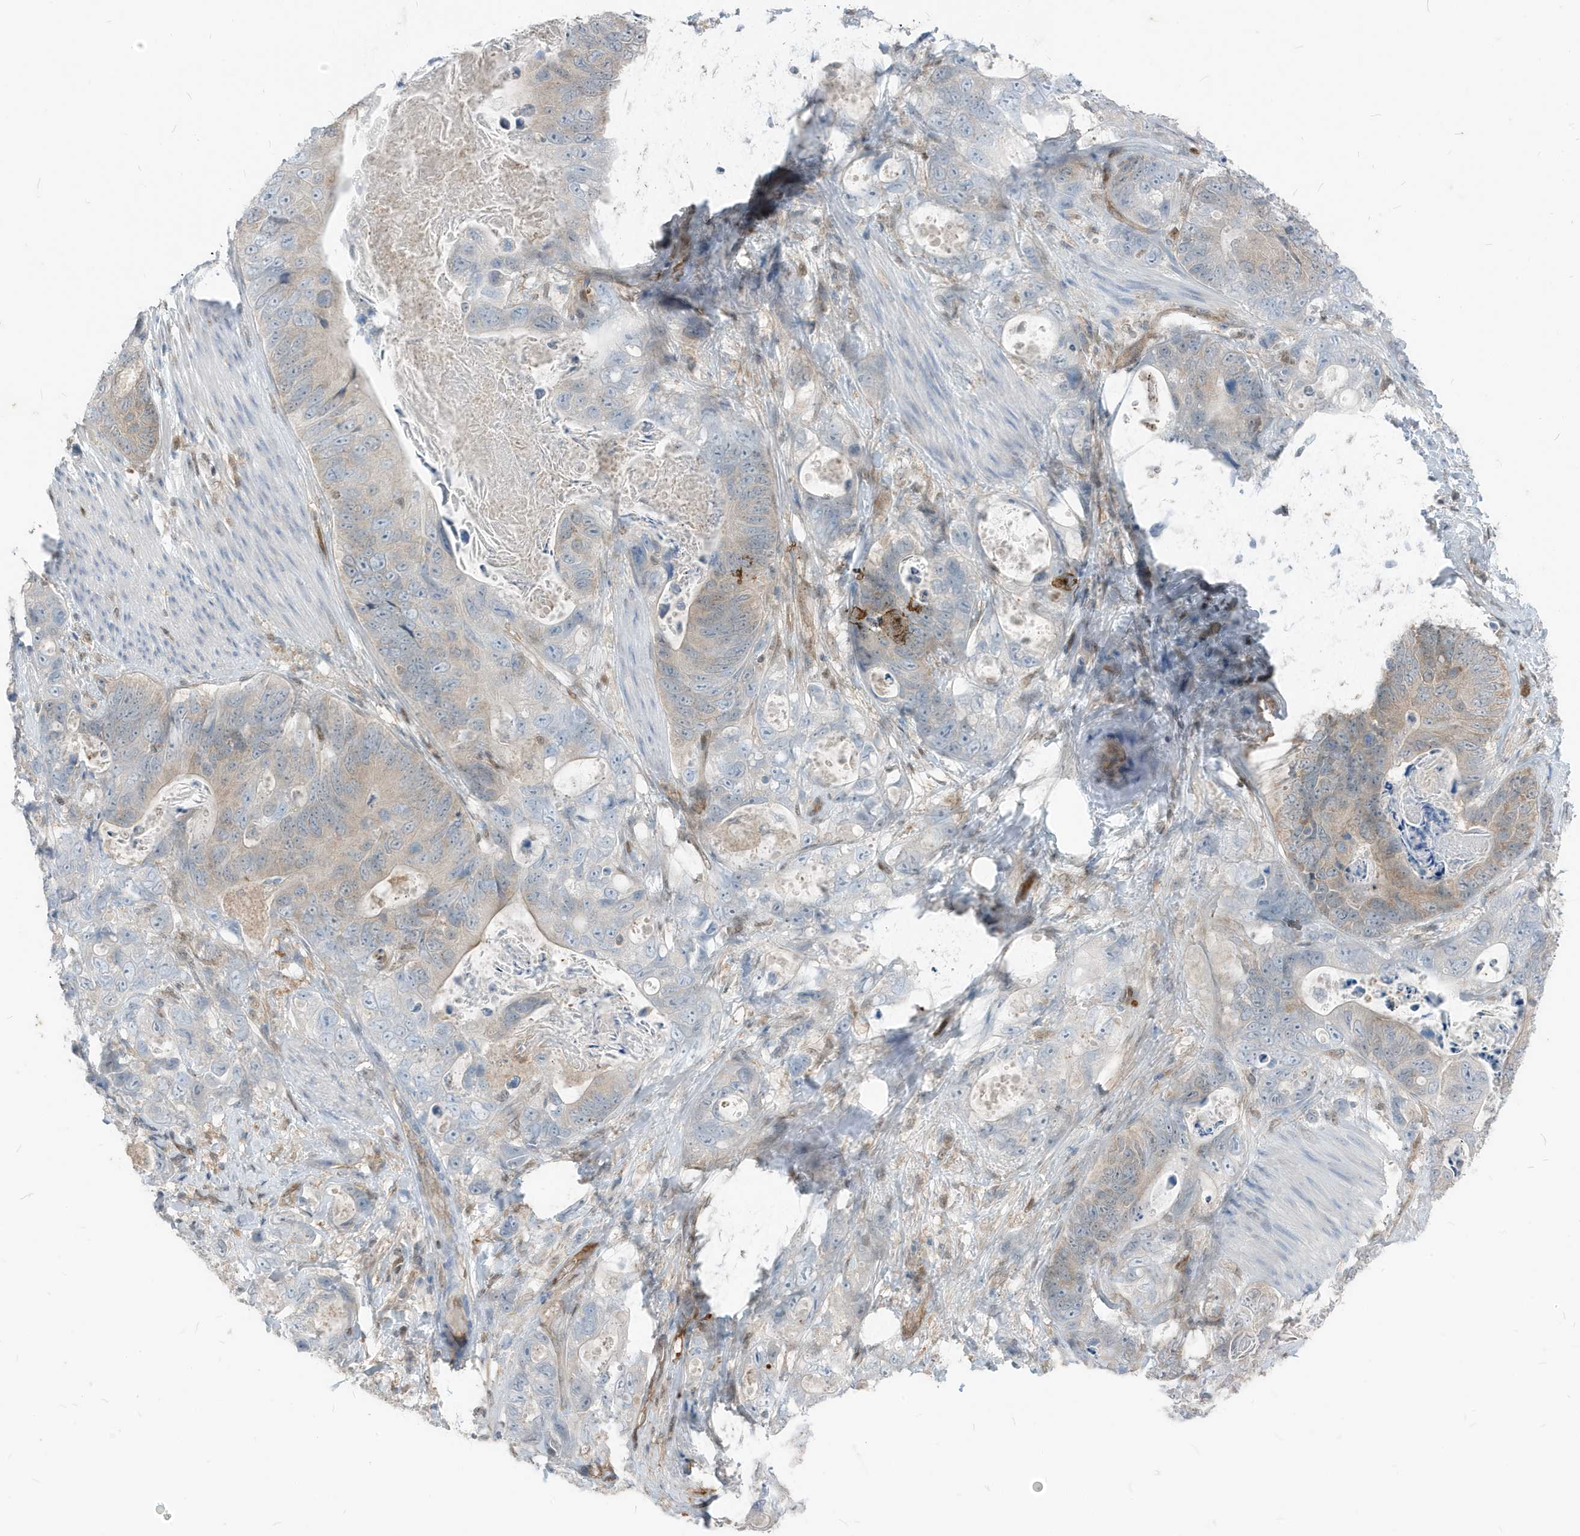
{"staining": {"intensity": "weak", "quantity": "25%-75%", "location": "cytoplasmic/membranous"}, "tissue": "stomach cancer", "cell_type": "Tumor cells", "image_type": "cancer", "snomed": [{"axis": "morphology", "description": "Normal tissue, NOS"}, {"axis": "morphology", "description": "Adenocarcinoma, NOS"}, {"axis": "topography", "description": "Stomach"}], "caption": "Human adenocarcinoma (stomach) stained with a brown dye reveals weak cytoplasmic/membranous positive expression in approximately 25%-75% of tumor cells.", "gene": "NCOA7", "patient": {"sex": "female", "age": 89}}